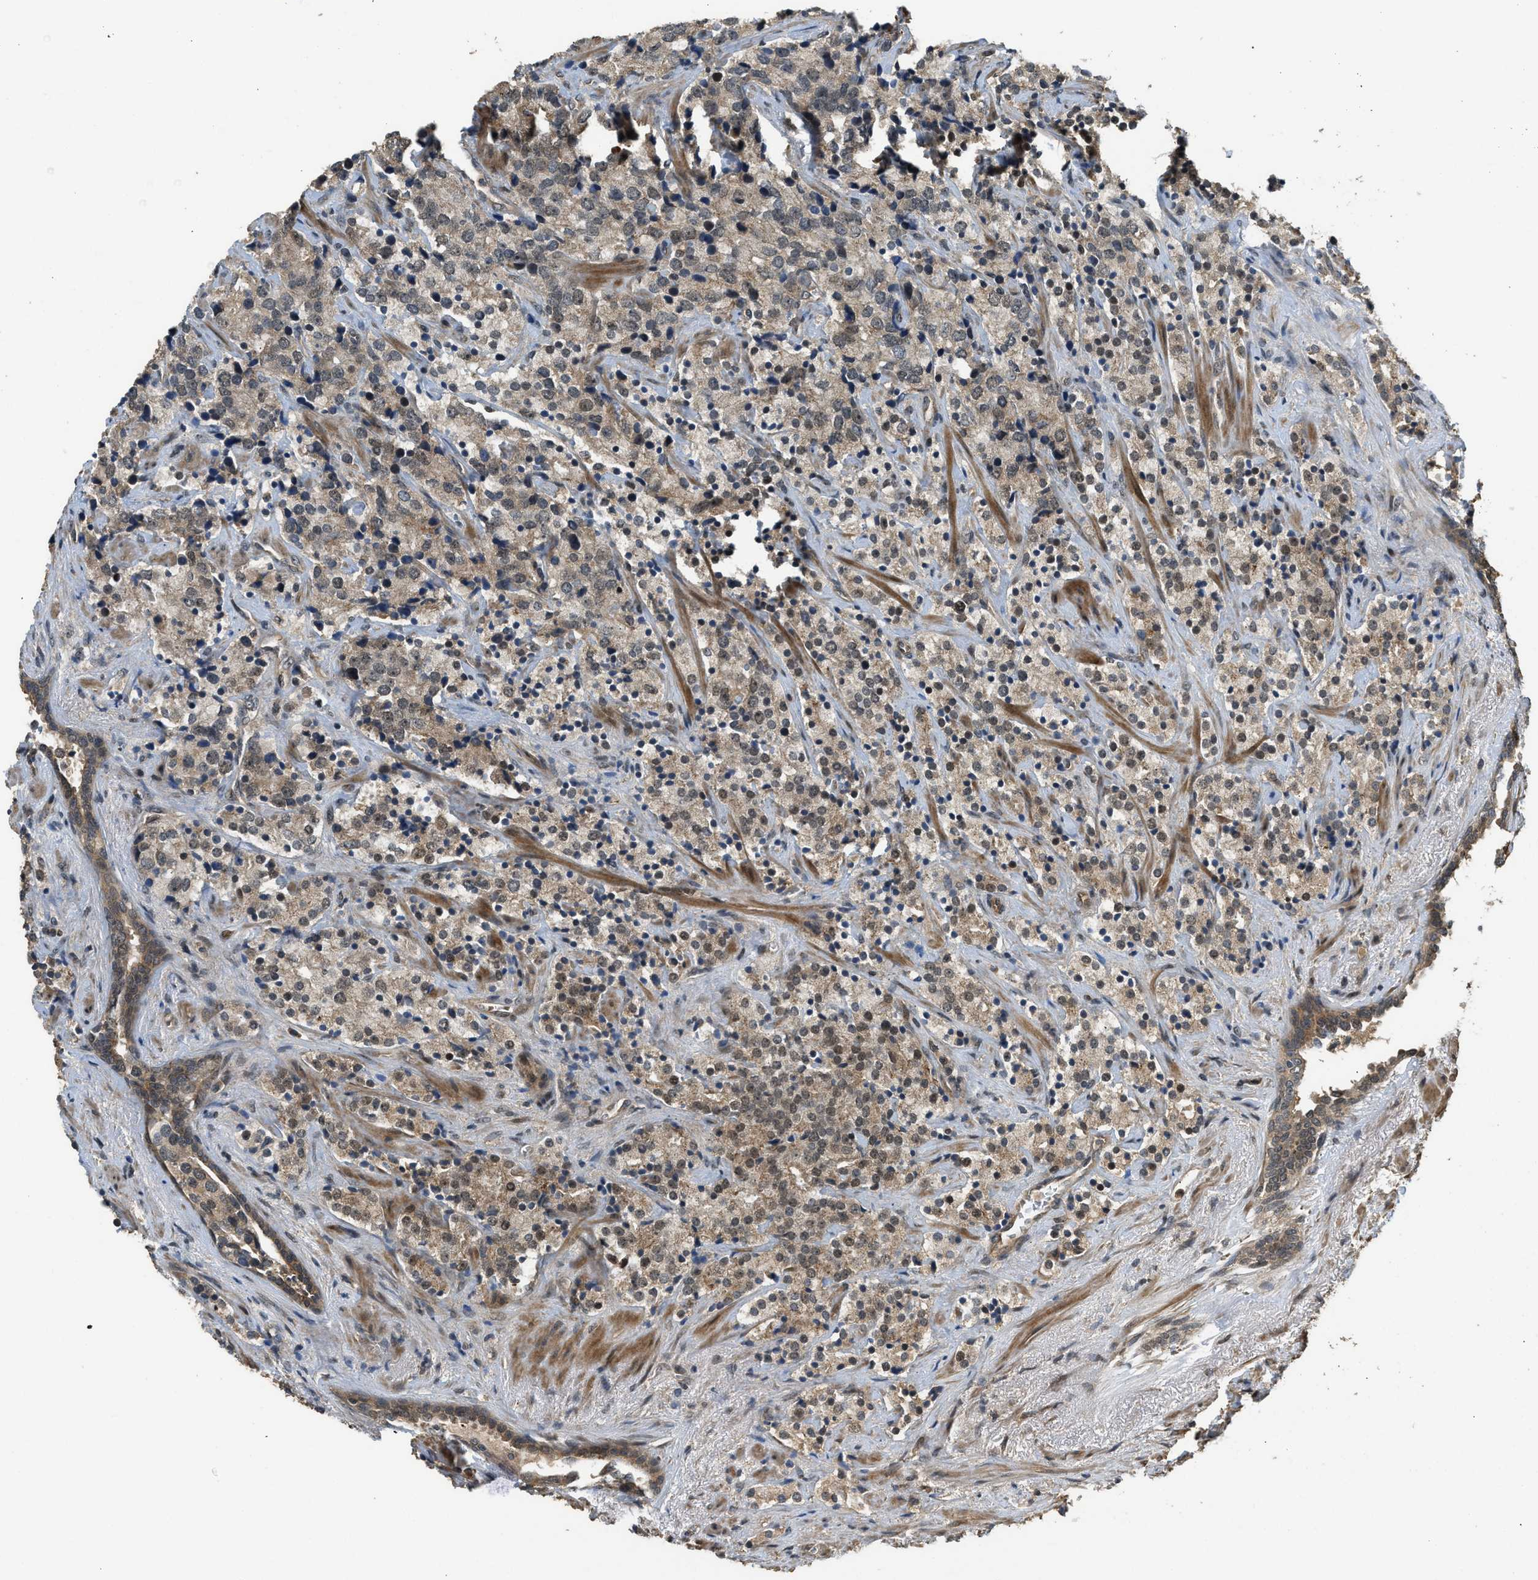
{"staining": {"intensity": "weak", "quantity": ">75%", "location": "cytoplasmic/membranous"}, "tissue": "prostate cancer", "cell_type": "Tumor cells", "image_type": "cancer", "snomed": [{"axis": "morphology", "description": "Adenocarcinoma, High grade"}, {"axis": "topography", "description": "Prostate"}], "caption": "Immunohistochemistry (IHC) micrograph of human prostate cancer (adenocarcinoma (high-grade)) stained for a protein (brown), which demonstrates low levels of weak cytoplasmic/membranous staining in approximately >75% of tumor cells.", "gene": "GET1", "patient": {"sex": "male", "age": 71}}